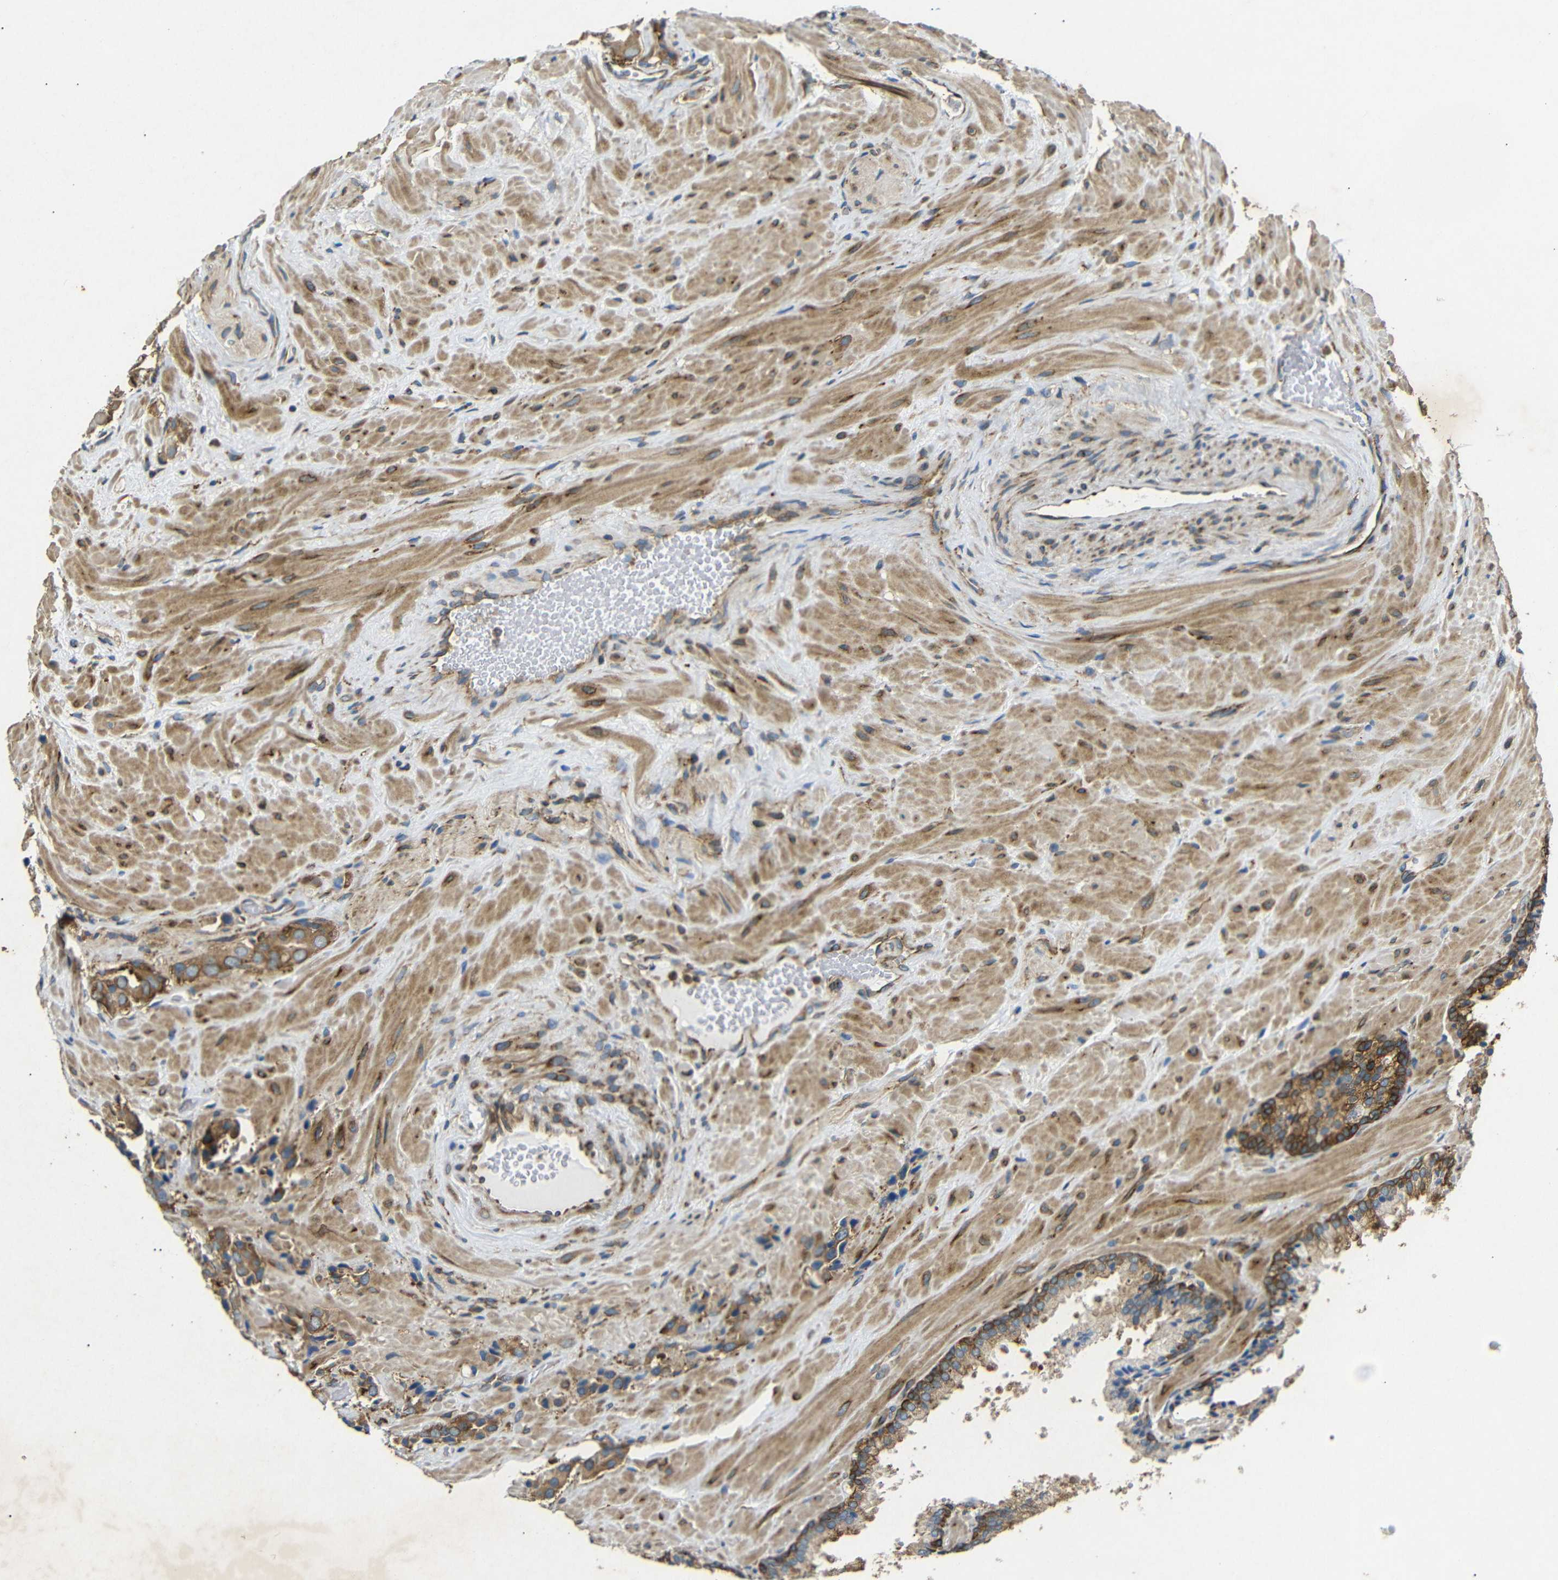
{"staining": {"intensity": "strong", "quantity": ">75%", "location": "cytoplasmic/membranous"}, "tissue": "prostate cancer", "cell_type": "Tumor cells", "image_type": "cancer", "snomed": [{"axis": "morphology", "description": "Adenocarcinoma, High grade"}, {"axis": "topography", "description": "Prostate"}], "caption": "Brown immunohistochemical staining in prostate cancer demonstrates strong cytoplasmic/membranous staining in approximately >75% of tumor cells. (Stains: DAB in brown, nuclei in blue, Microscopy: brightfield microscopy at high magnification).", "gene": "BTF3", "patient": {"sex": "male", "age": 64}}